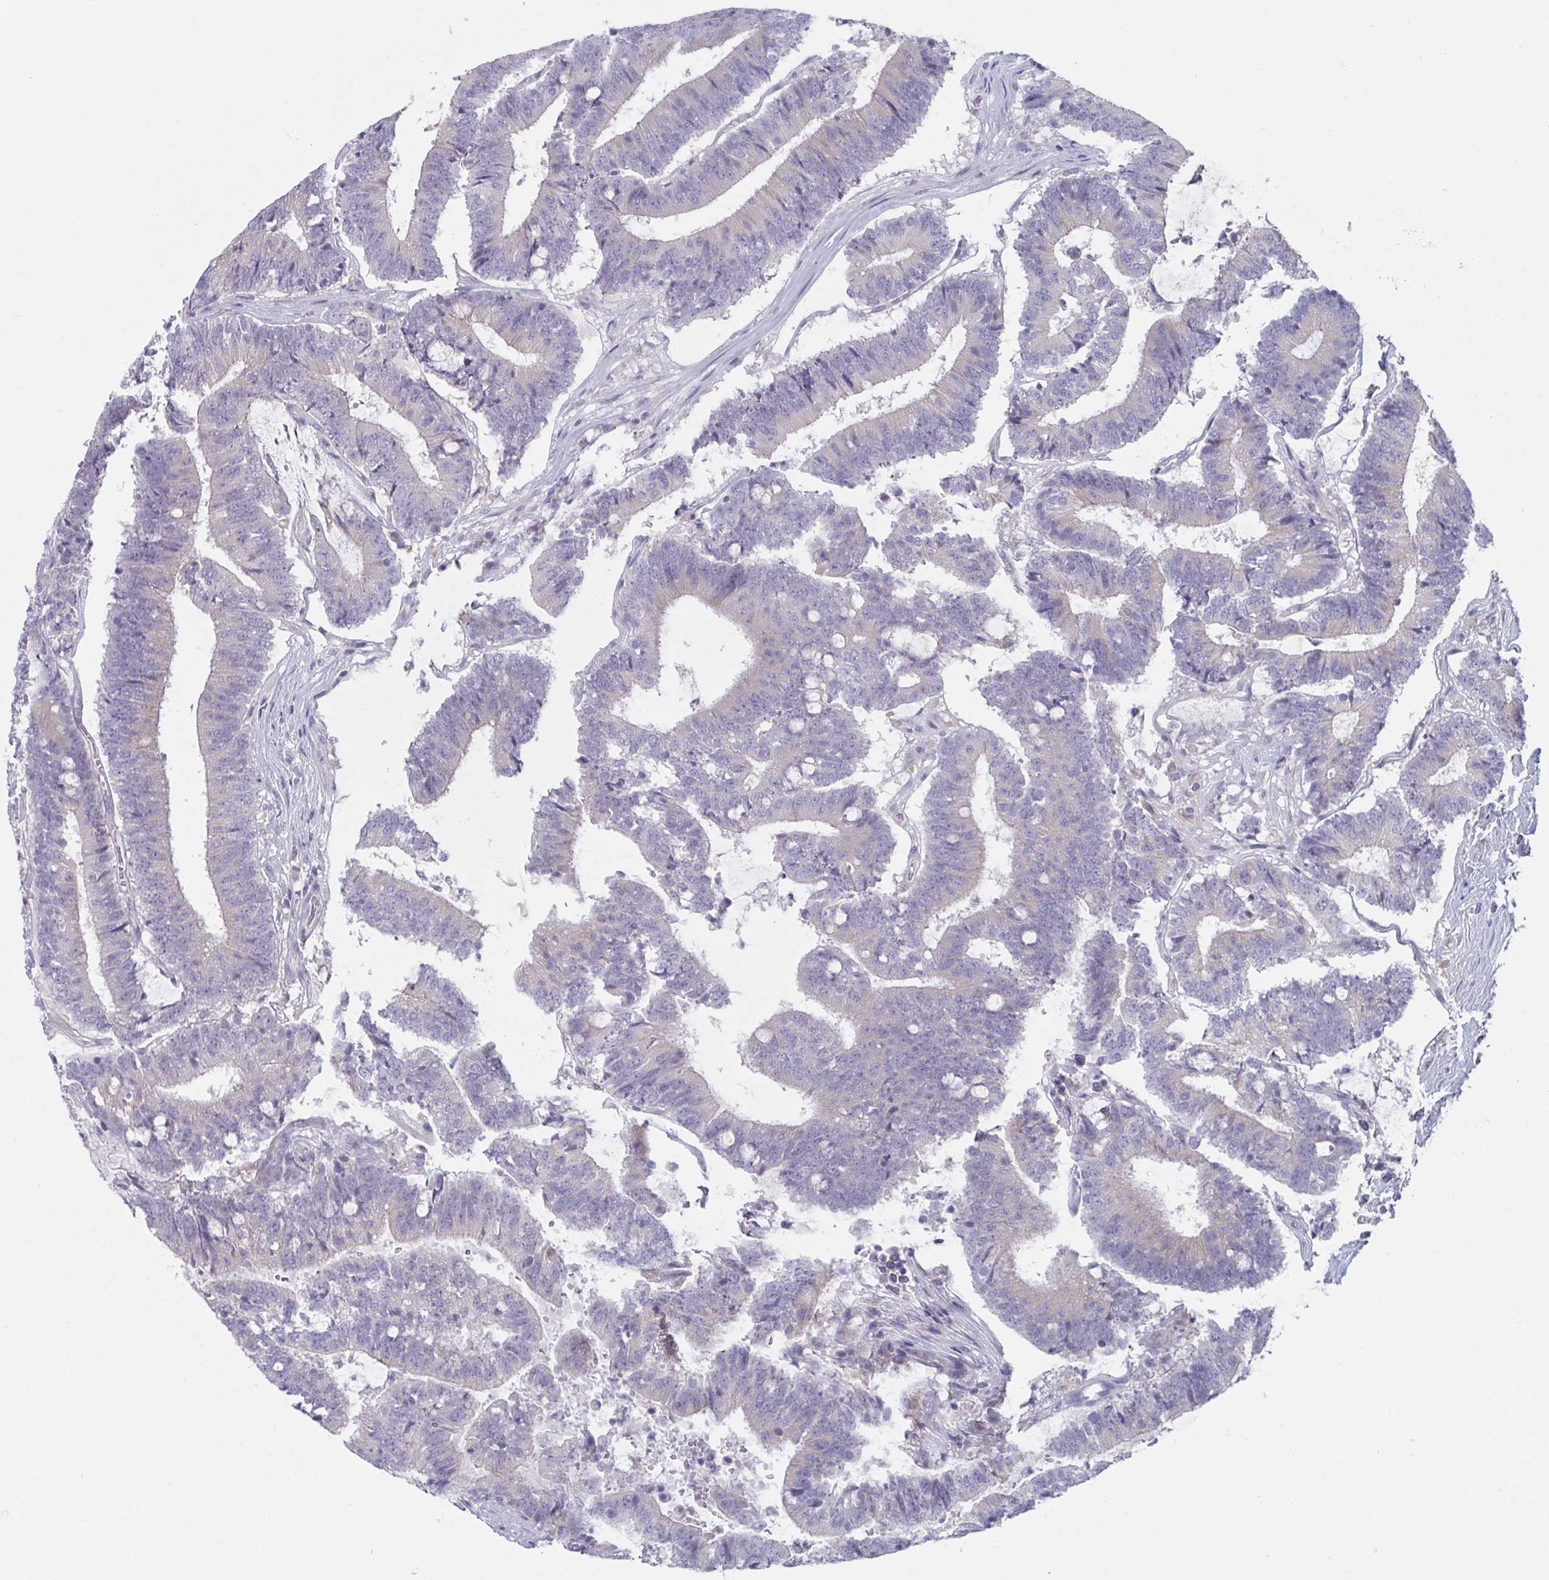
{"staining": {"intensity": "negative", "quantity": "none", "location": "none"}, "tissue": "colorectal cancer", "cell_type": "Tumor cells", "image_type": "cancer", "snomed": [{"axis": "morphology", "description": "Adenocarcinoma, NOS"}, {"axis": "topography", "description": "Colon"}], "caption": "Immunohistochemical staining of colorectal cancer reveals no significant positivity in tumor cells. (DAB (3,3'-diaminobenzidine) immunohistochemistry (IHC) with hematoxylin counter stain).", "gene": "PTPRD", "patient": {"sex": "female", "age": 43}}